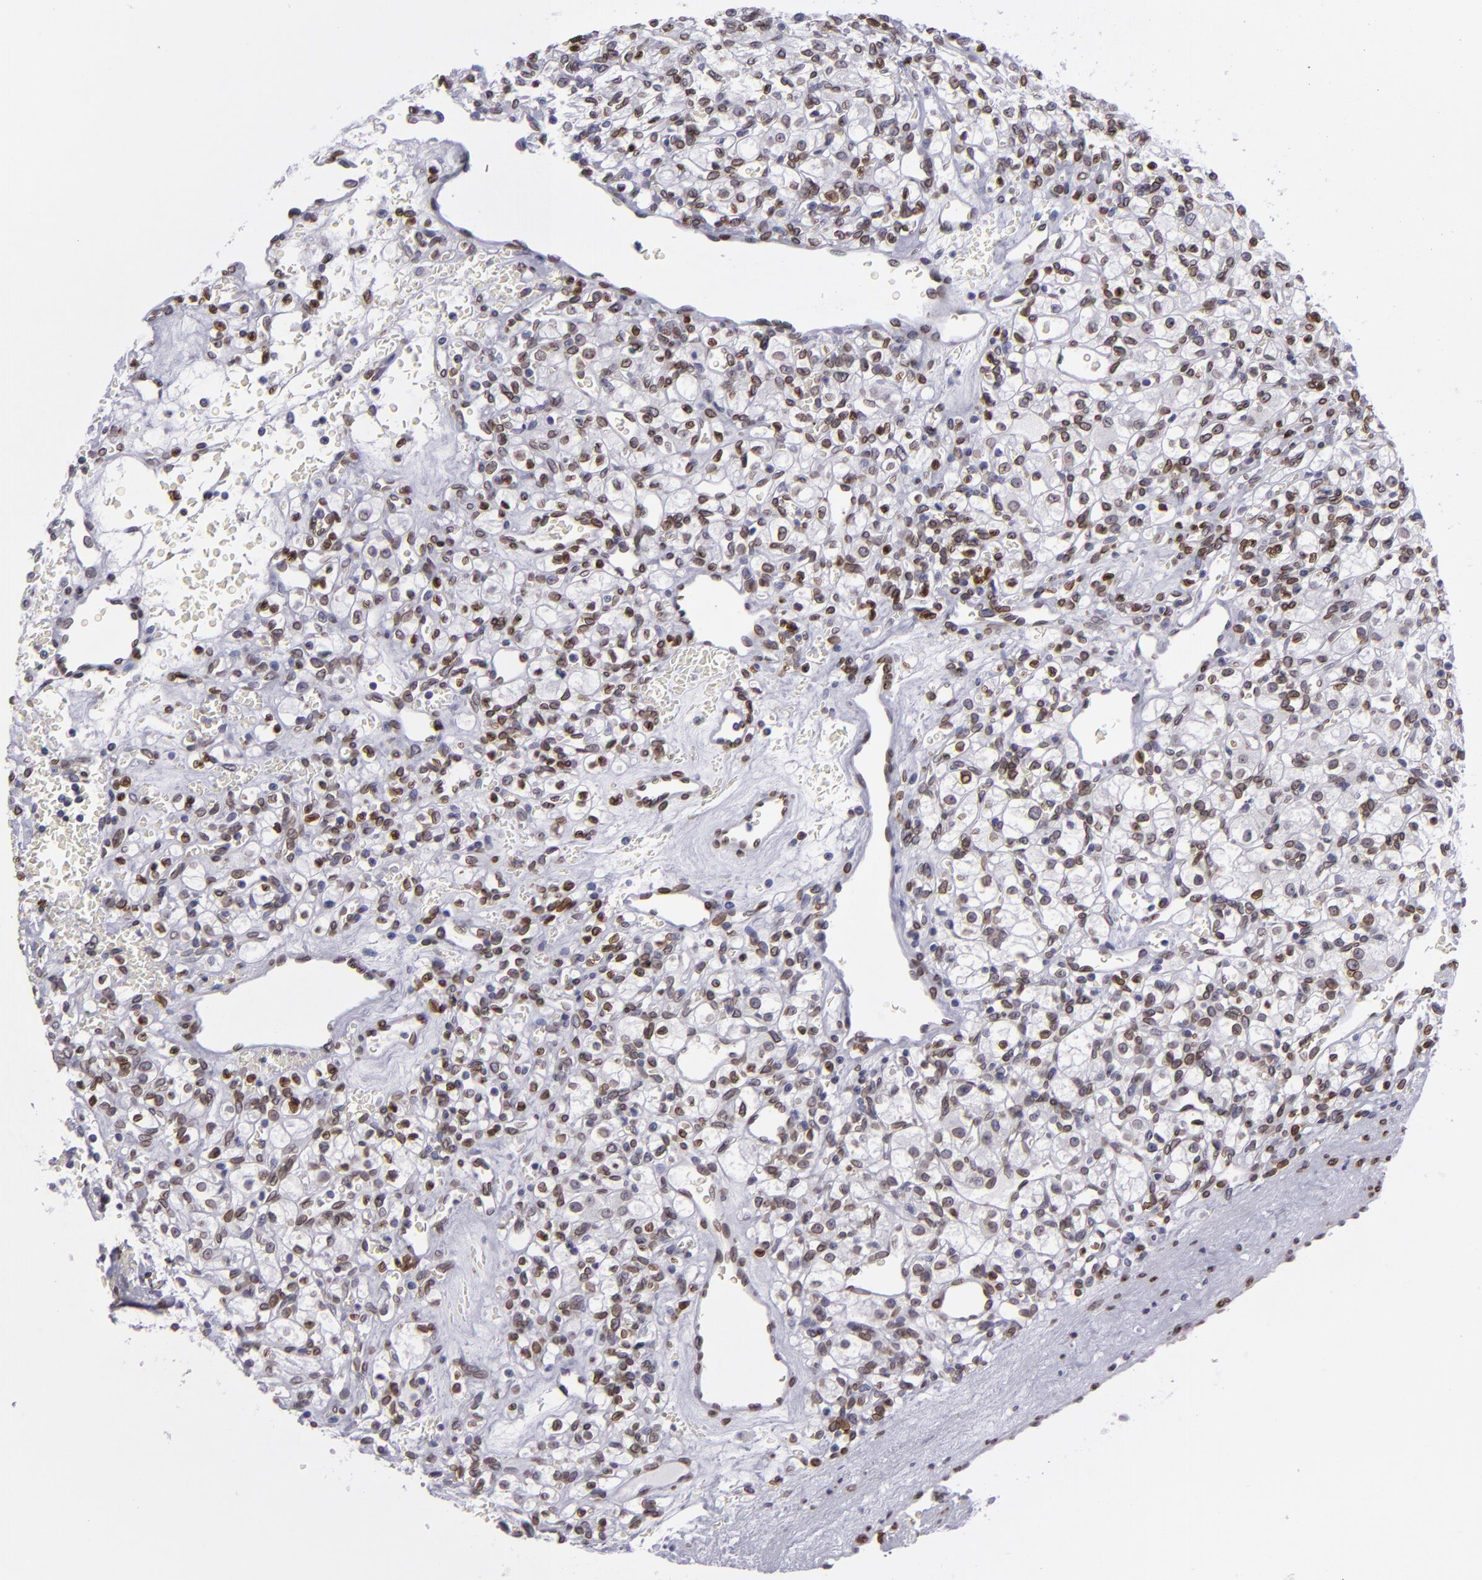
{"staining": {"intensity": "moderate", "quantity": "25%-75%", "location": "nuclear"}, "tissue": "renal cancer", "cell_type": "Tumor cells", "image_type": "cancer", "snomed": [{"axis": "morphology", "description": "Adenocarcinoma, NOS"}, {"axis": "topography", "description": "Kidney"}], "caption": "Brown immunohistochemical staining in human renal cancer exhibits moderate nuclear expression in about 25%-75% of tumor cells. (IHC, brightfield microscopy, high magnification).", "gene": "EMD", "patient": {"sex": "female", "age": 62}}